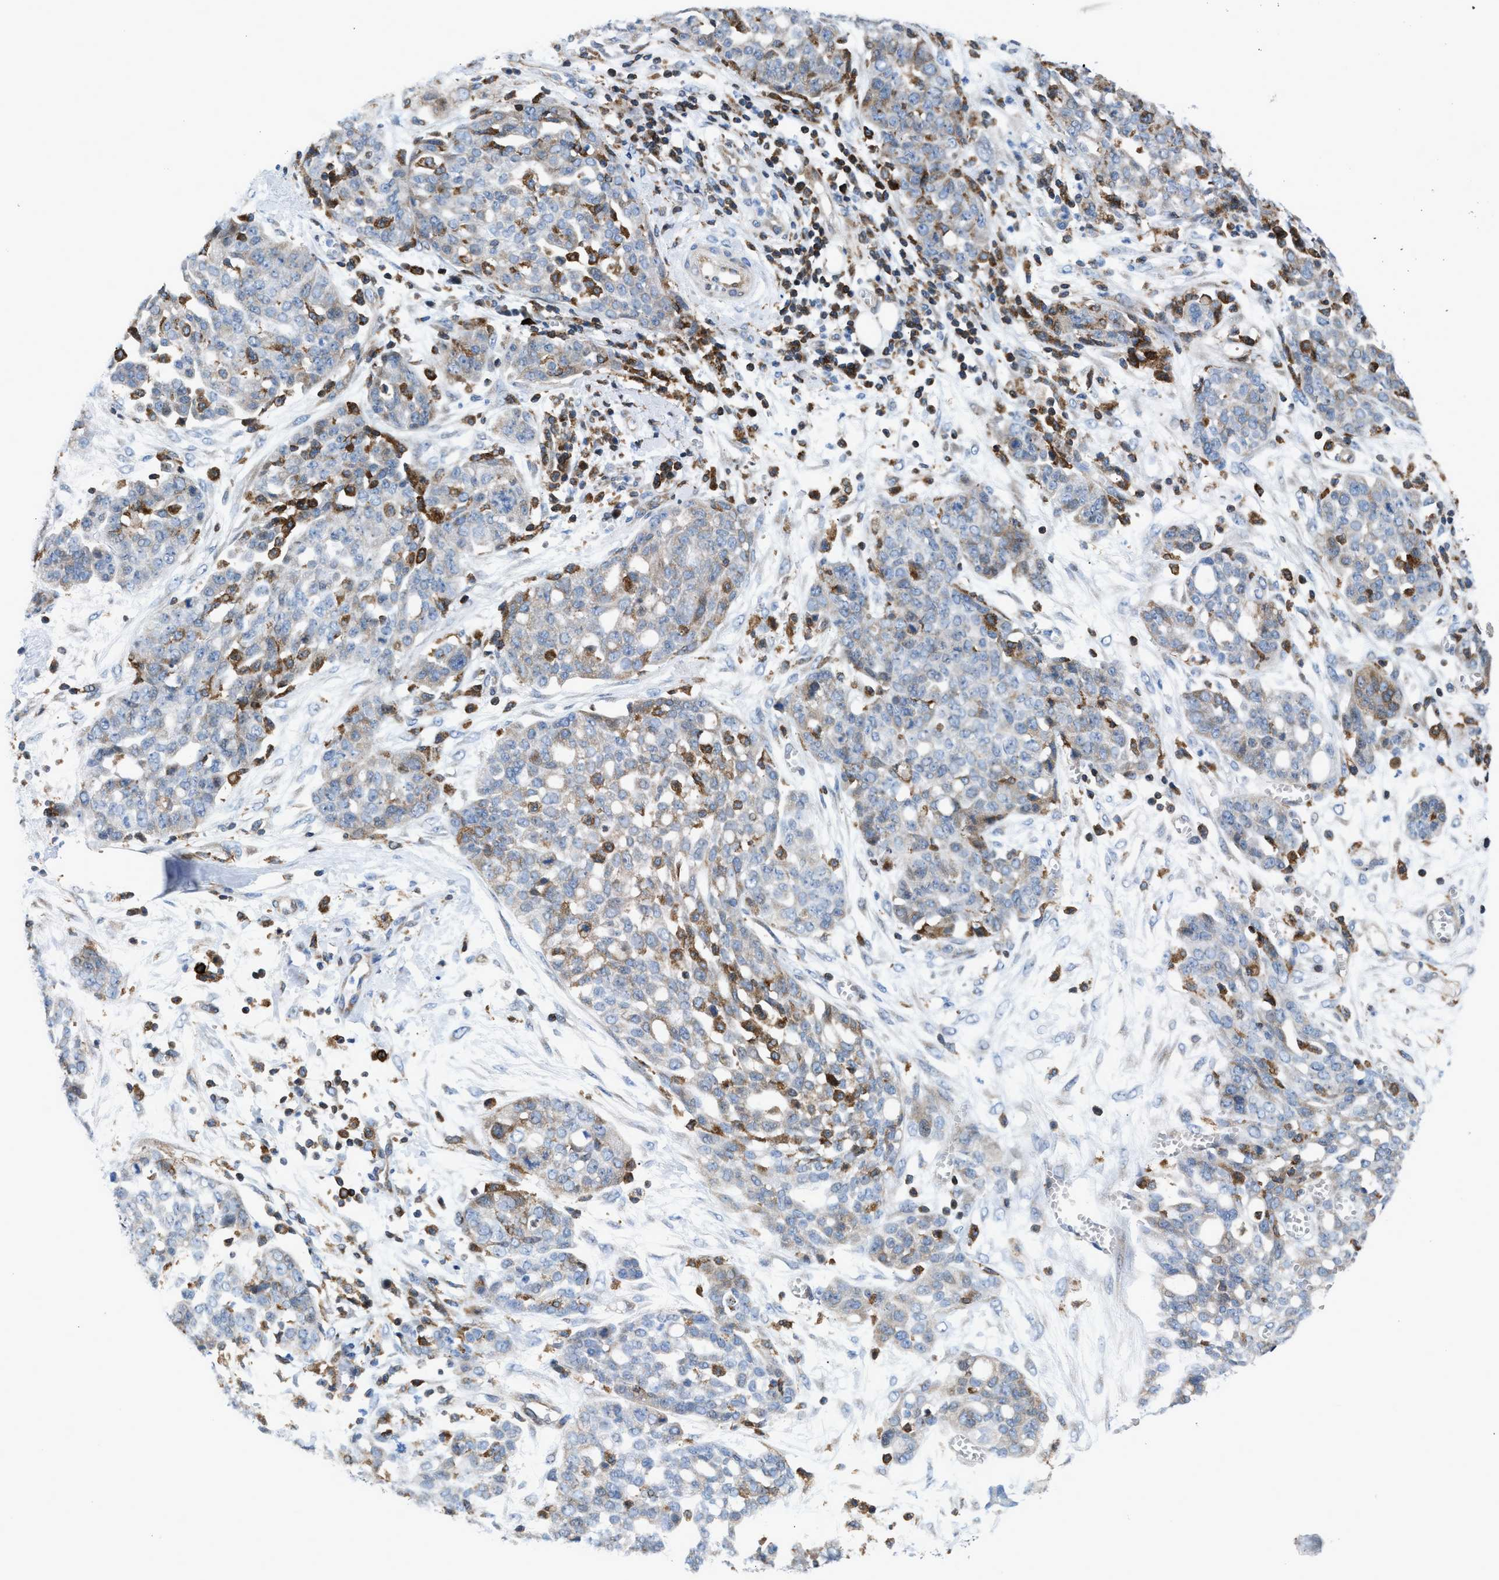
{"staining": {"intensity": "negative", "quantity": "none", "location": "none"}, "tissue": "ovarian cancer", "cell_type": "Tumor cells", "image_type": "cancer", "snomed": [{"axis": "morphology", "description": "Cystadenocarcinoma, serous, NOS"}, {"axis": "topography", "description": "Soft tissue"}, {"axis": "topography", "description": "Ovary"}], "caption": "Image shows no protein expression in tumor cells of serous cystadenocarcinoma (ovarian) tissue.", "gene": "ATP9A", "patient": {"sex": "female", "age": 57}}